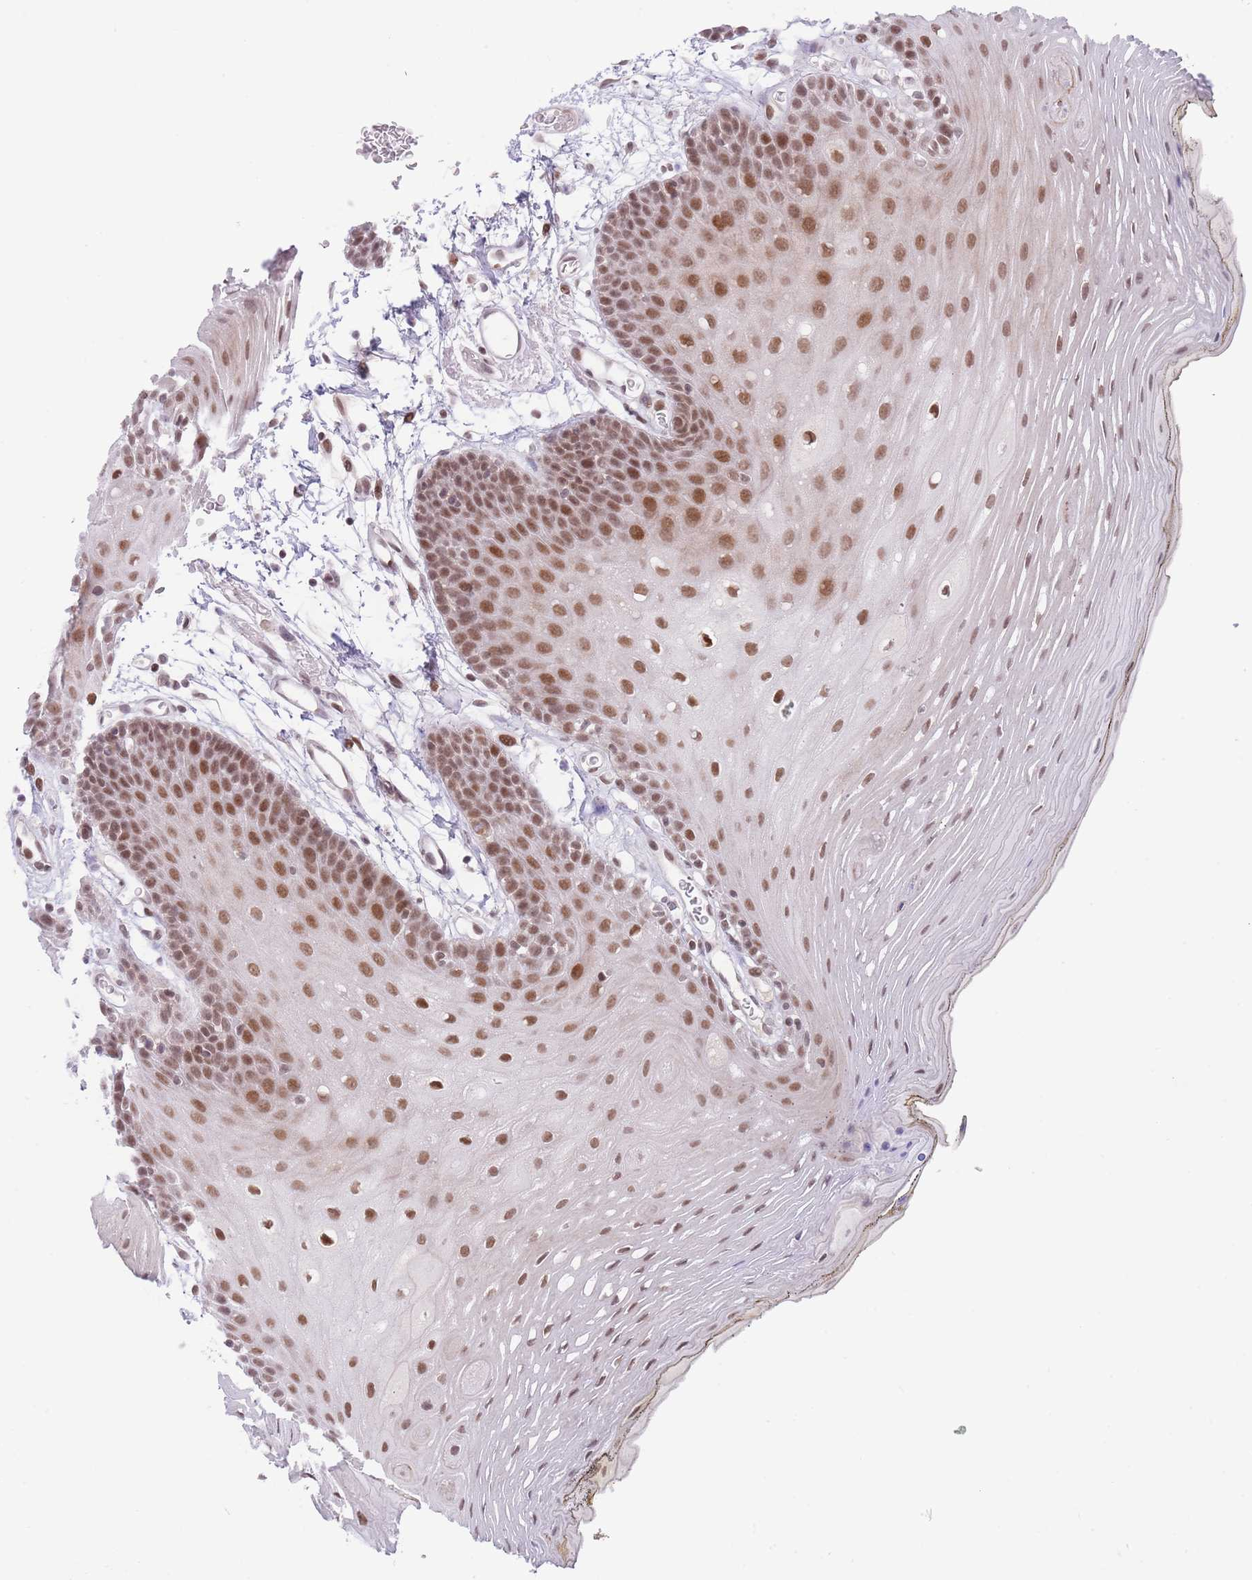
{"staining": {"intensity": "moderate", "quantity": ">75%", "location": "nuclear"}, "tissue": "oral mucosa", "cell_type": "Squamous epithelial cells", "image_type": "normal", "snomed": [{"axis": "morphology", "description": "Normal tissue, NOS"}, {"axis": "topography", "description": "Oral tissue"}, {"axis": "topography", "description": "Tounge, NOS"}], "caption": "Unremarkable oral mucosa demonstrates moderate nuclear staining in approximately >75% of squamous epithelial cells, visualized by immunohistochemistry.", "gene": "RFX1", "patient": {"sex": "female", "age": 81}}